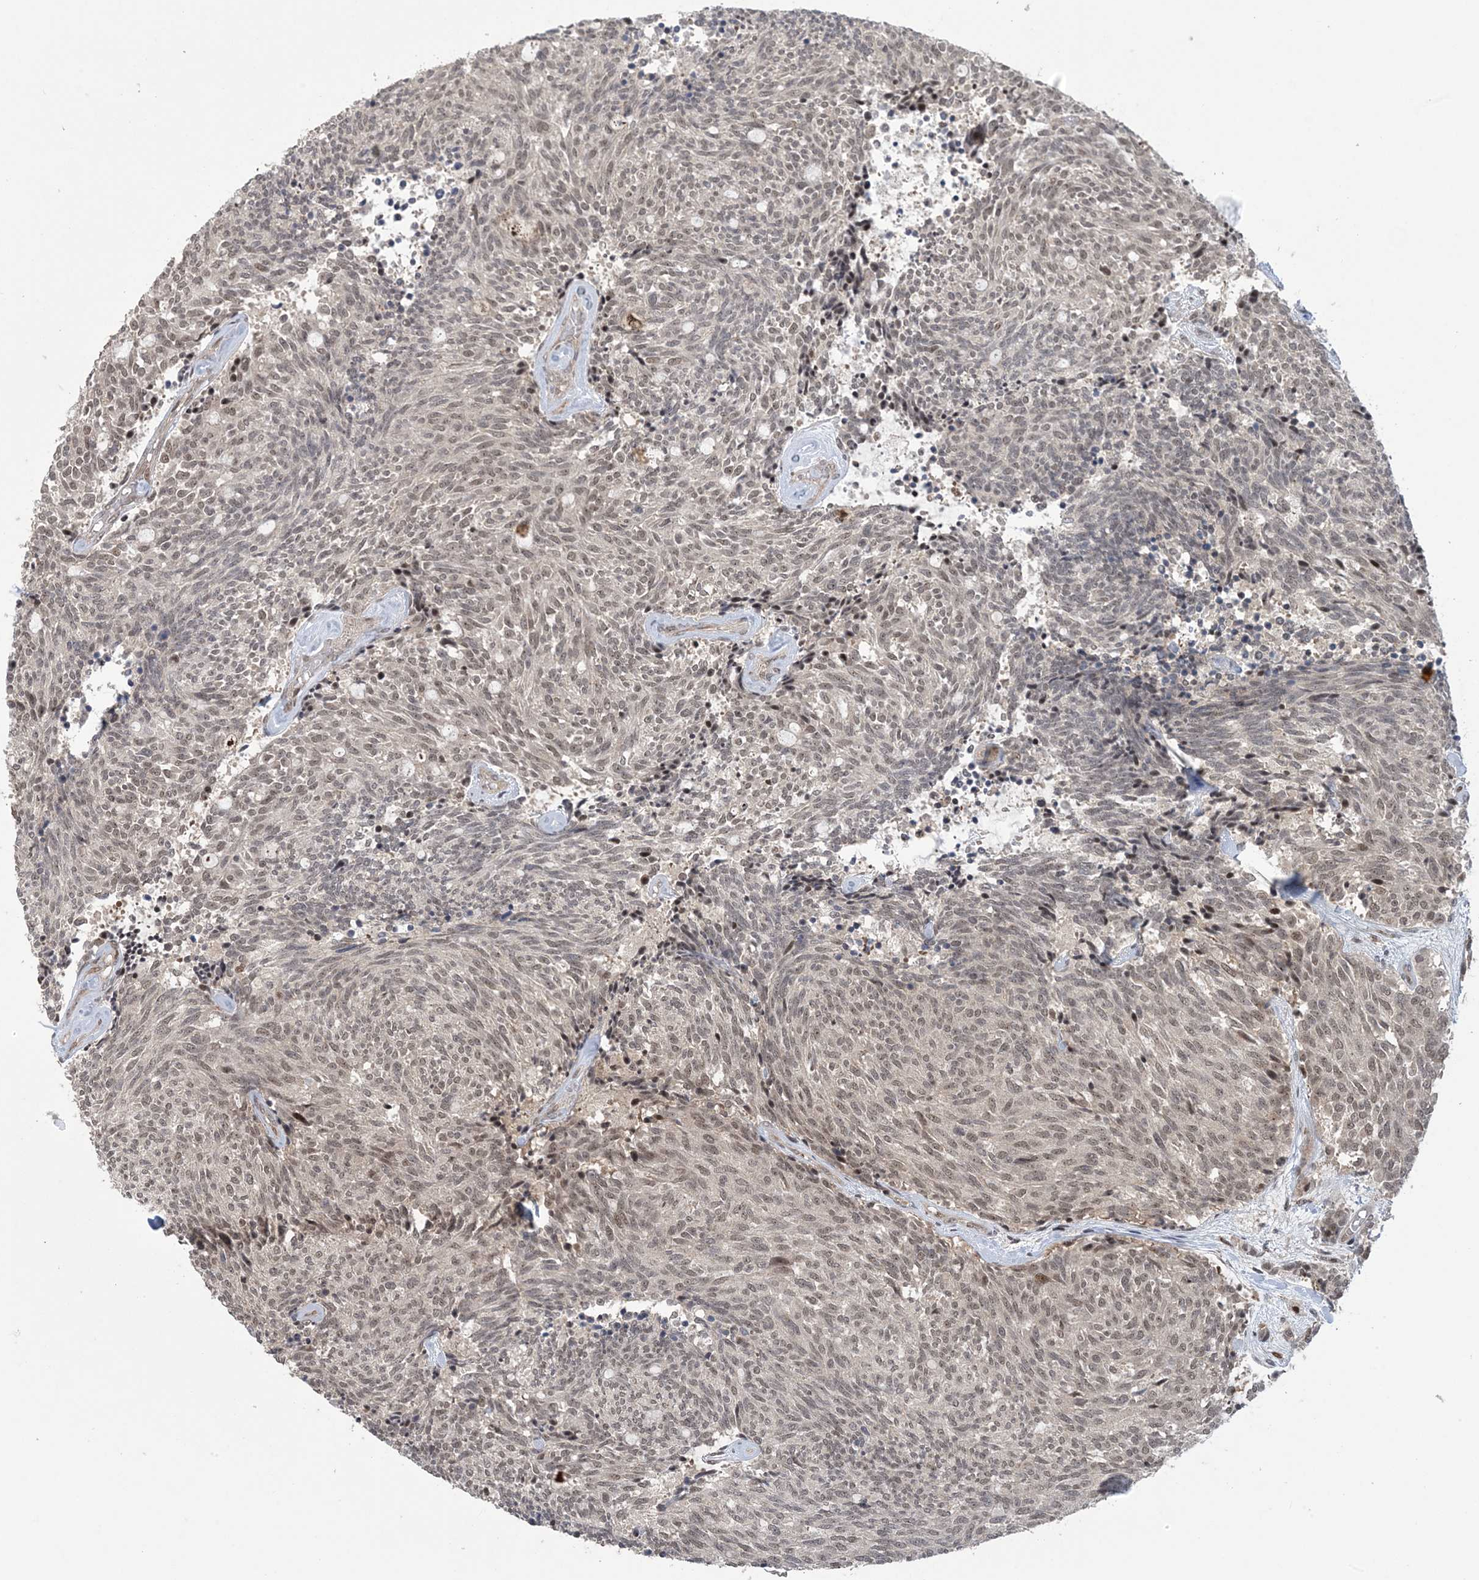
{"staining": {"intensity": "weak", "quantity": ">75%", "location": "nuclear"}, "tissue": "carcinoid", "cell_type": "Tumor cells", "image_type": "cancer", "snomed": [{"axis": "morphology", "description": "Carcinoid, malignant, NOS"}, {"axis": "topography", "description": "Pancreas"}], "caption": "Protein analysis of carcinoid tissue displays weak nuclear expression in approximately >75% of tumor cells.", "gene": "ZNF710", "patient": {"sex": "female", "age": 54}}